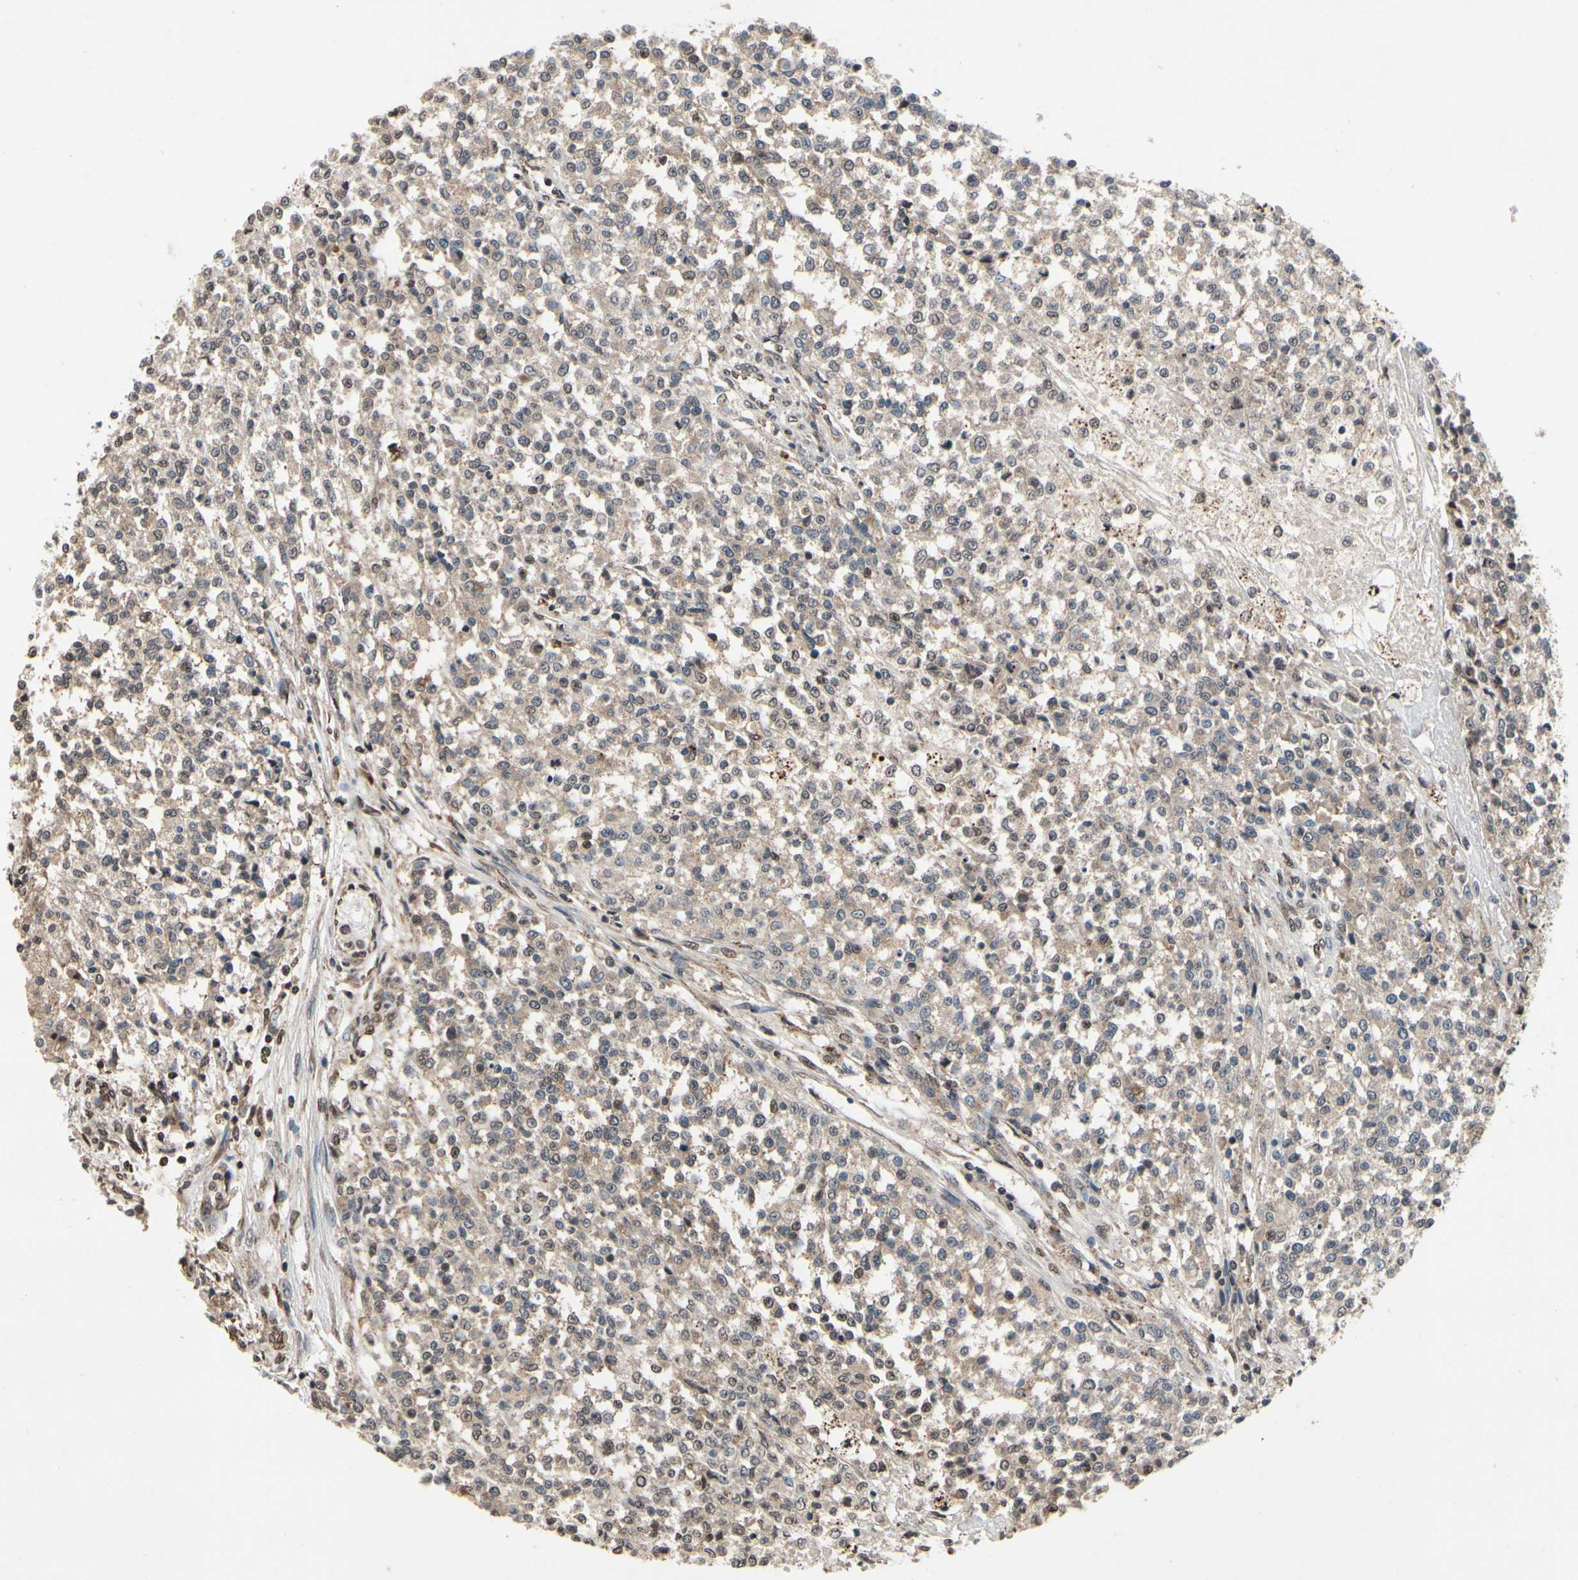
{"staining": {"intensity": "weak", "quantity": "25%-75%", "location": "cytoplasmic/membranous"}, "tissue": "testis cancer", "cell_type": "Tumor cells", "image_type": "cancer", "snomed": [{"axis": "morphology", "description": "Seminoma, NOS"}, {"axis": "topography", "description": "Testis"}], "caption": "Immunohistochemistry of testis cancer displays low levels of weak cytoplasmic/membranous positivity in approximately 25%-75% of tumor cells. Nuclei are stained in blue.", "gene": "HIPK2", "patient": {"sex": "male", "age": 59}}